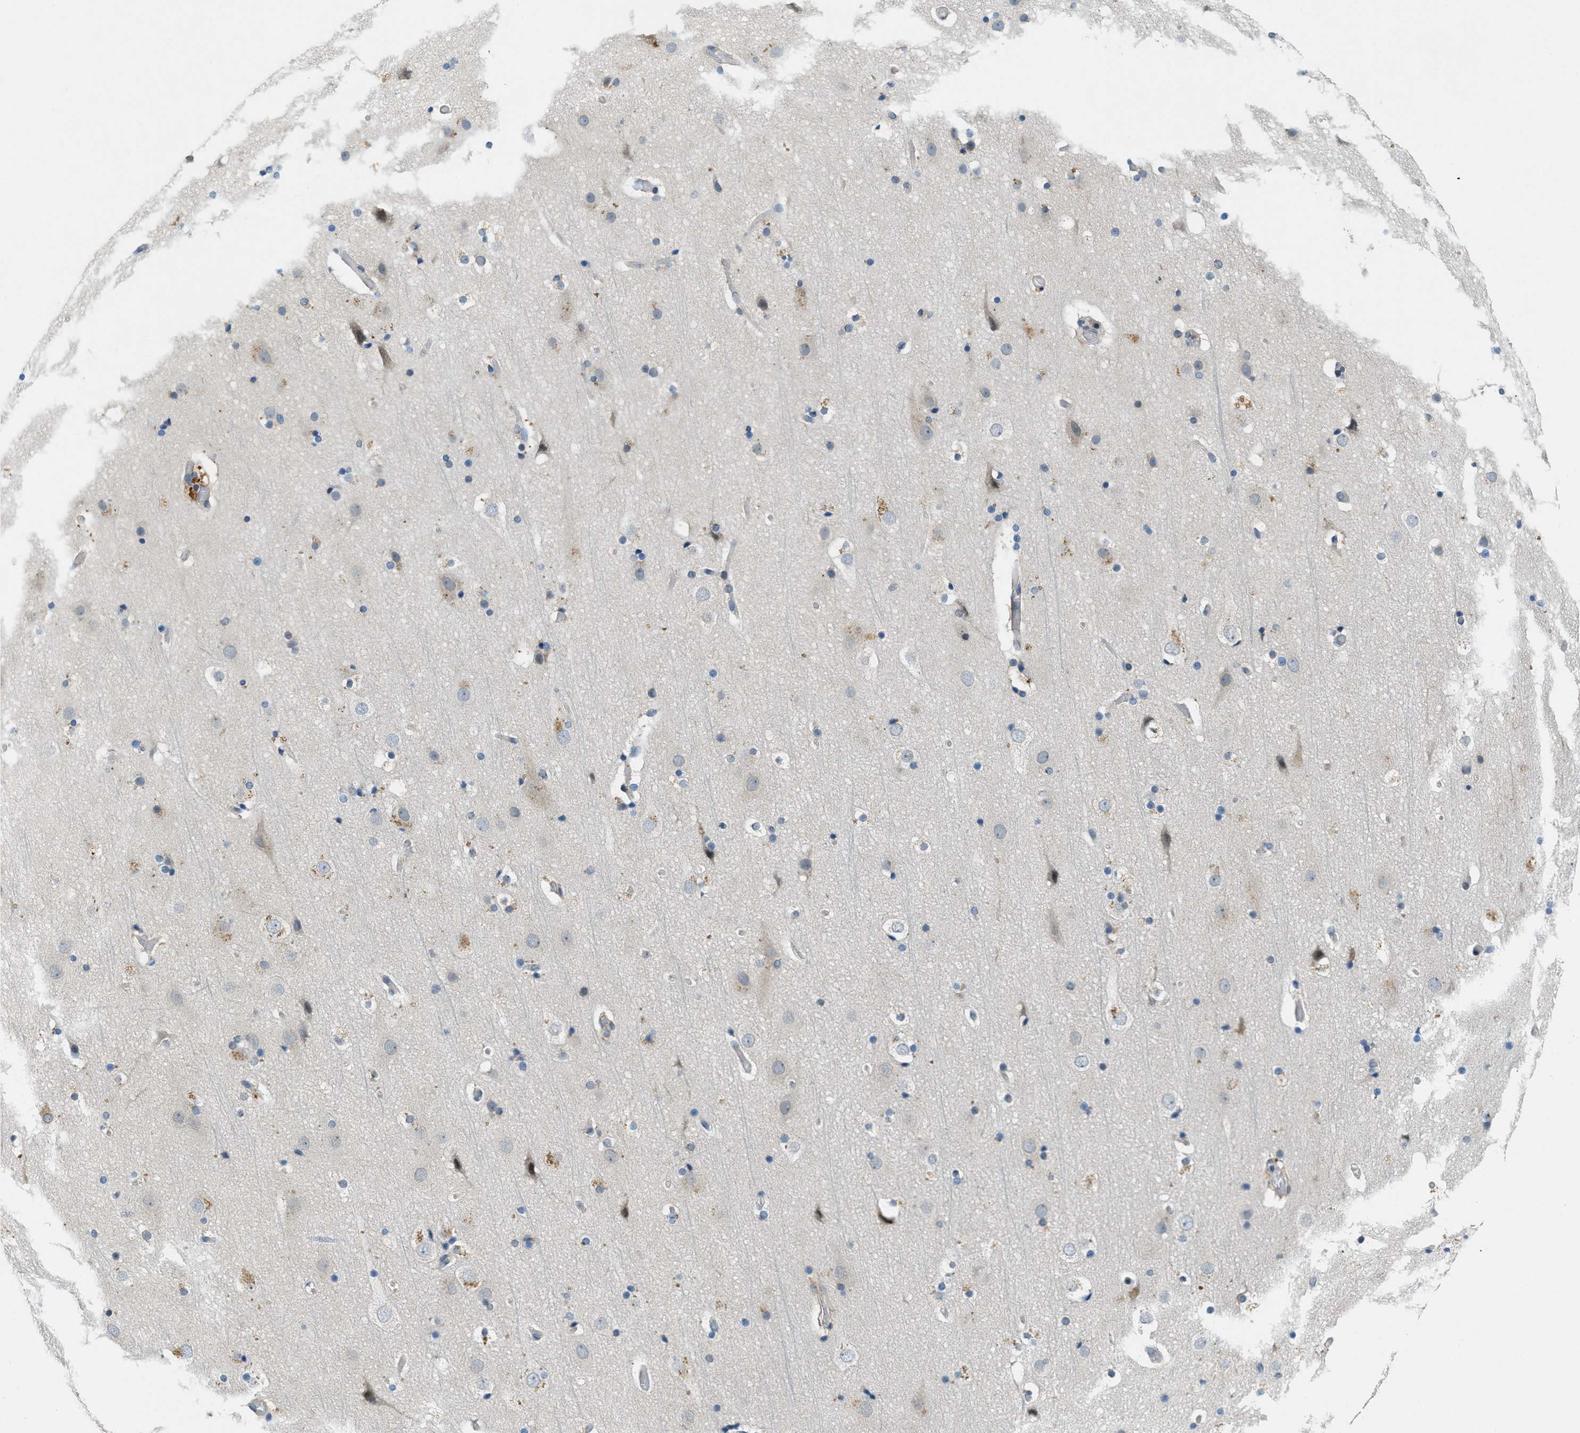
{"staining": {"intensity": "weak", "quantity": "<25%", "location": "cytoplasmic/membranous"}, "tissue": "cerebral cortex", "cell_type": "Endothelial cells", "image_type": "normal", "snomed": [{"axis": "morphology", "description": "Normal tissue, NOS"}, {"axis": "topography", "description": "Cerebral cortex"}], "caption": "Immunohistochemistry (IHC) of benign human cerebral cortex displays no expression in endothelial cells. (Brightfield microscopy of DAB (3,3'-diaminobenzidine) immunohistochemistry at high magnification).", "gene": "SIGMAR1", "patient": {"sex": "male", "age": 57}}